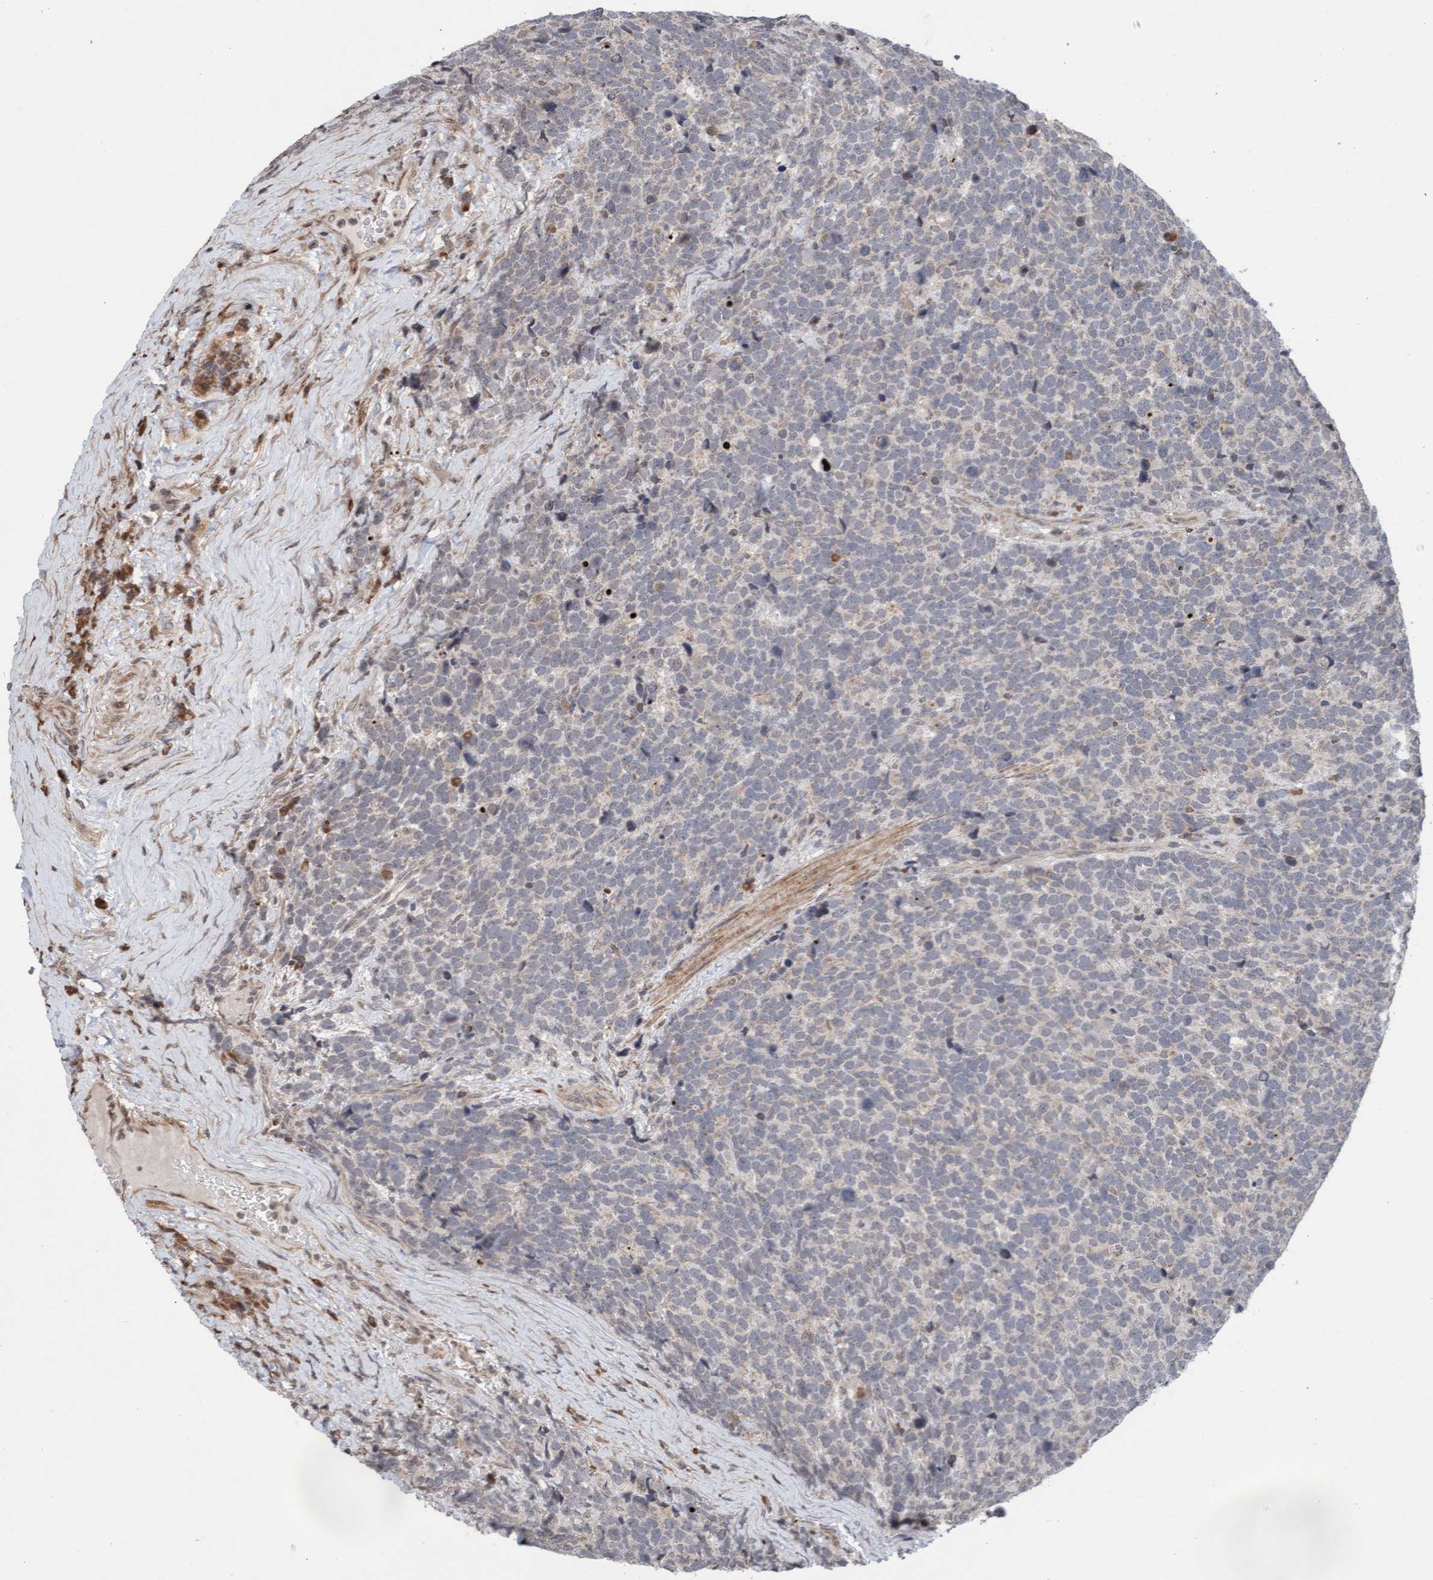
{"staining": {"intensity": "negative", "quantity": "none", "location": "none"}, "tissue": "urothelial cancer", "cell_type": "Tumor cells", "image_type": "cancer", "snomed": [{"axis": "morphology", "description": "Urothelial carcinoma, High grade"}, {"axis": "topography", "description": "Urinary bladder"}], "caption": "Tumor cells are negative for protein expression in human urothelial cancer. (Brightfield microscopy of DAB immunohistochemistry at high magnification).", "gene": "PECR", "patient": {"sex": "female", "age": 82}}